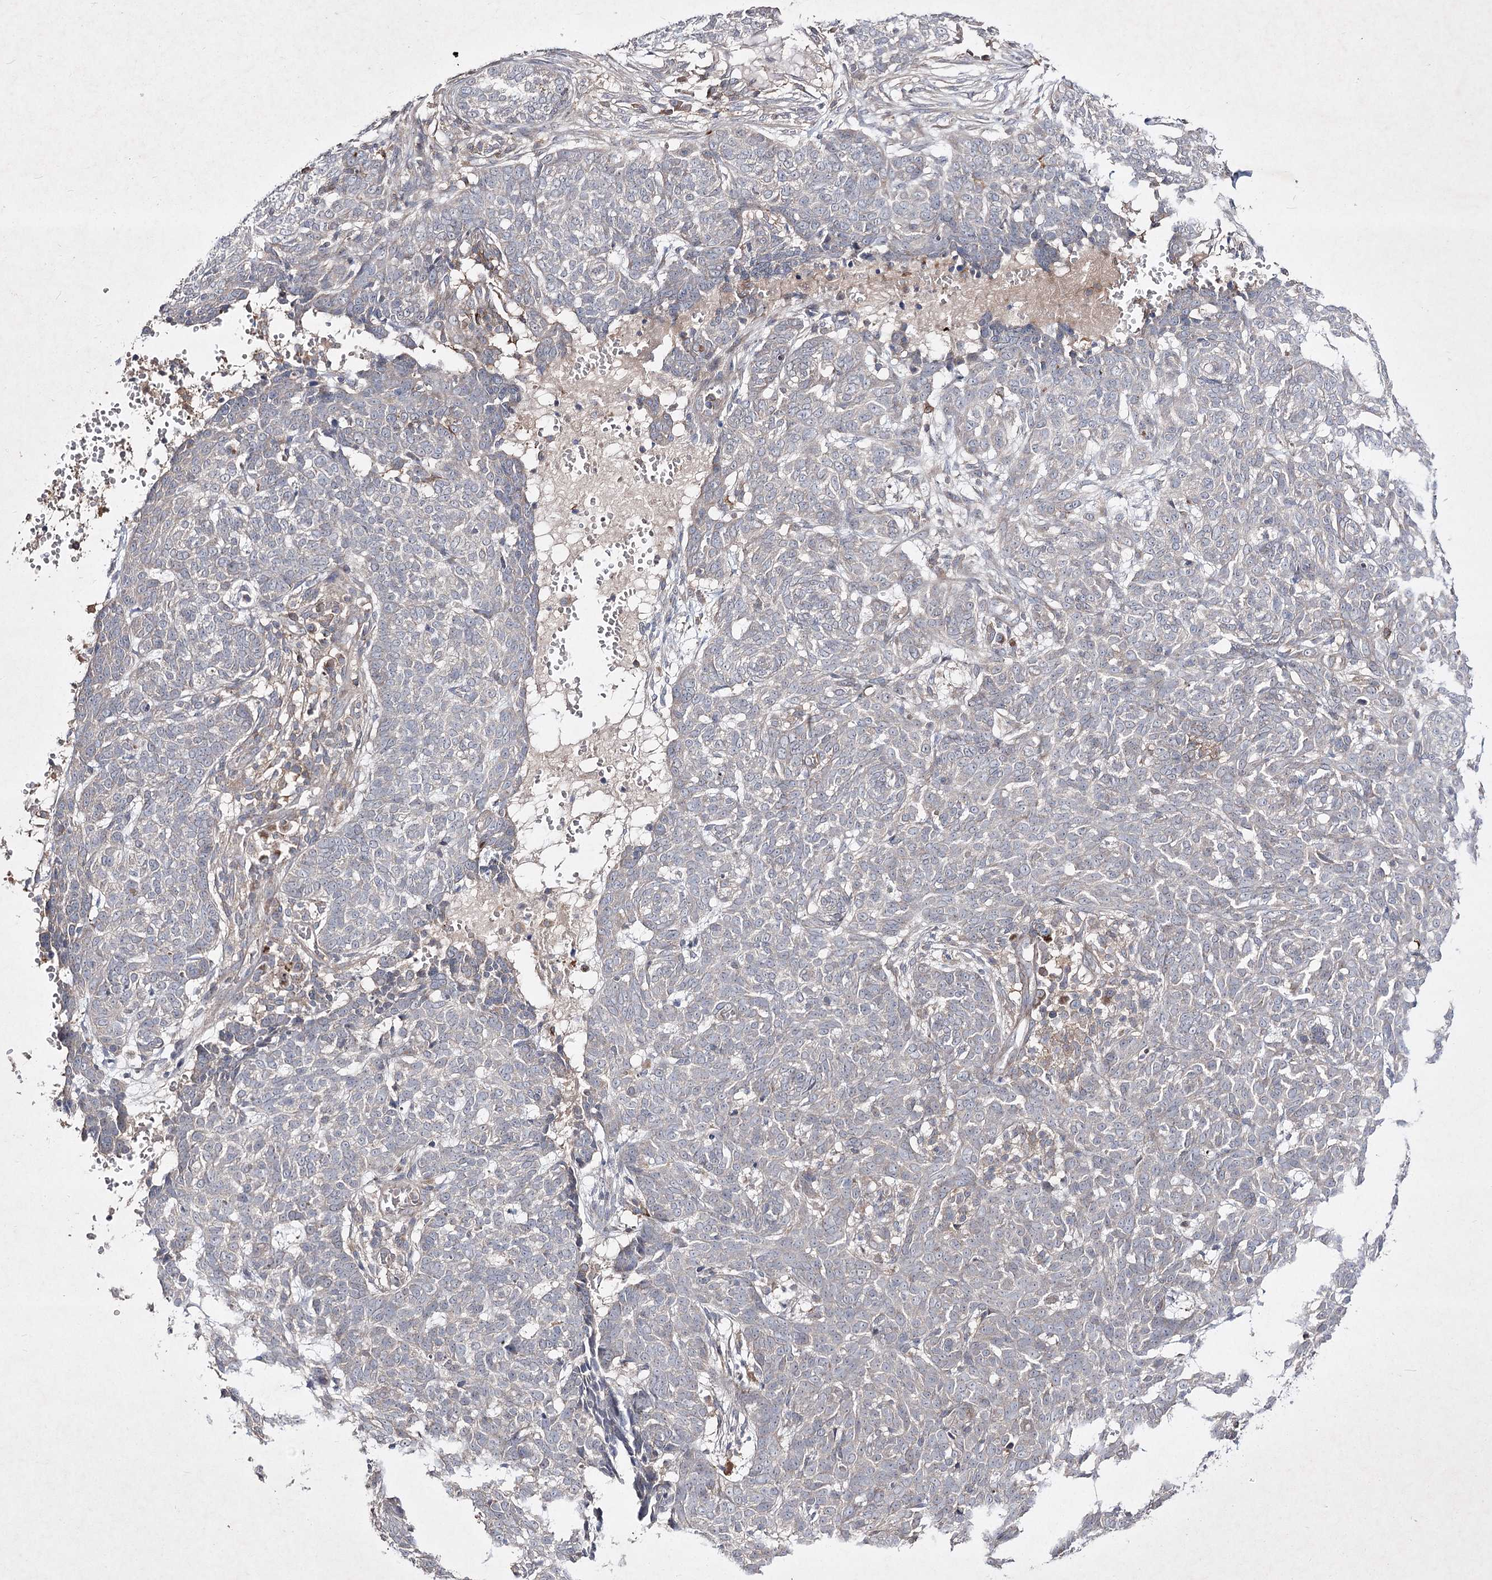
{"staining": {"intensity": "negative", "quantity": "none", "location": "none"}, "tissue": "skin cancer", "cell_type": "Tumor cells", "image_type": "cancer", "snomed": [{"axis": "morphology", "description": "Basal cell carcinoma"}, {"axis": "topography", "description": "Skin"}], "caption": "Tumor cells show no significant positivity in skin basal cell carcinoma.", "gene": "CIB2", "patient": {"sex": "male", "age": 85}}